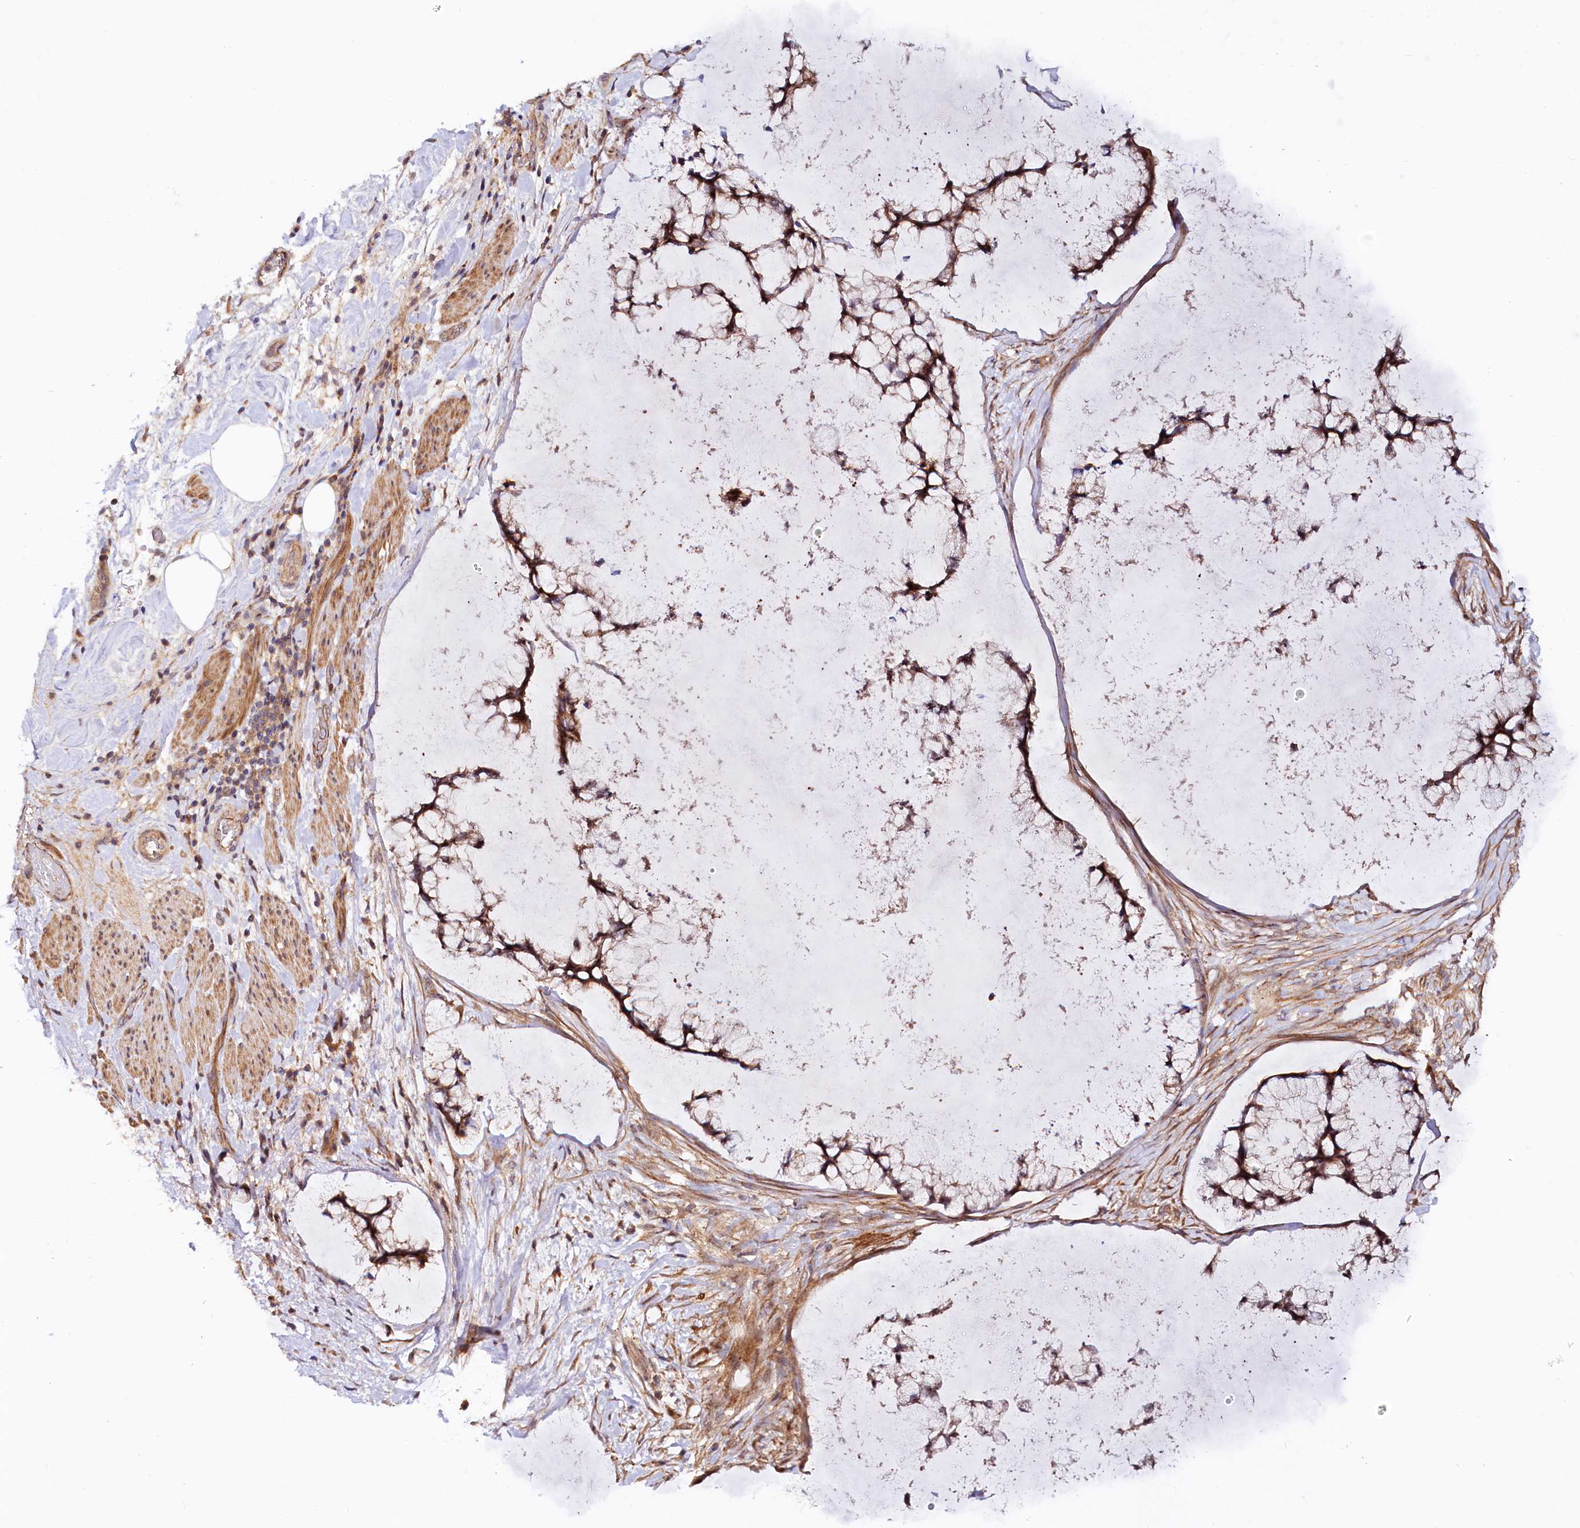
{"staining": {"intensity": "strong", "quantity": ">75%", "location": "cytoplasmic/membranous,nuclear"}, "tissue": "ovarian cancer", "cell_type": "Tumor cells", "image_type": "cancer", "snomed": [{"axis": "morphology", "description": "Cystadenocarcinoma, mucinous, NOS"}, {"axis": "topography", "description": "Ovary"}], "caption": "Strong cytoplasmic/membranous and nuclear protein expression is identified in approximately >75% of tumor cells in mucinous cystadenocarcinoma (ovarian).", "gene": "NEDD1", "patient": {"sex": "female", "age": 42}}